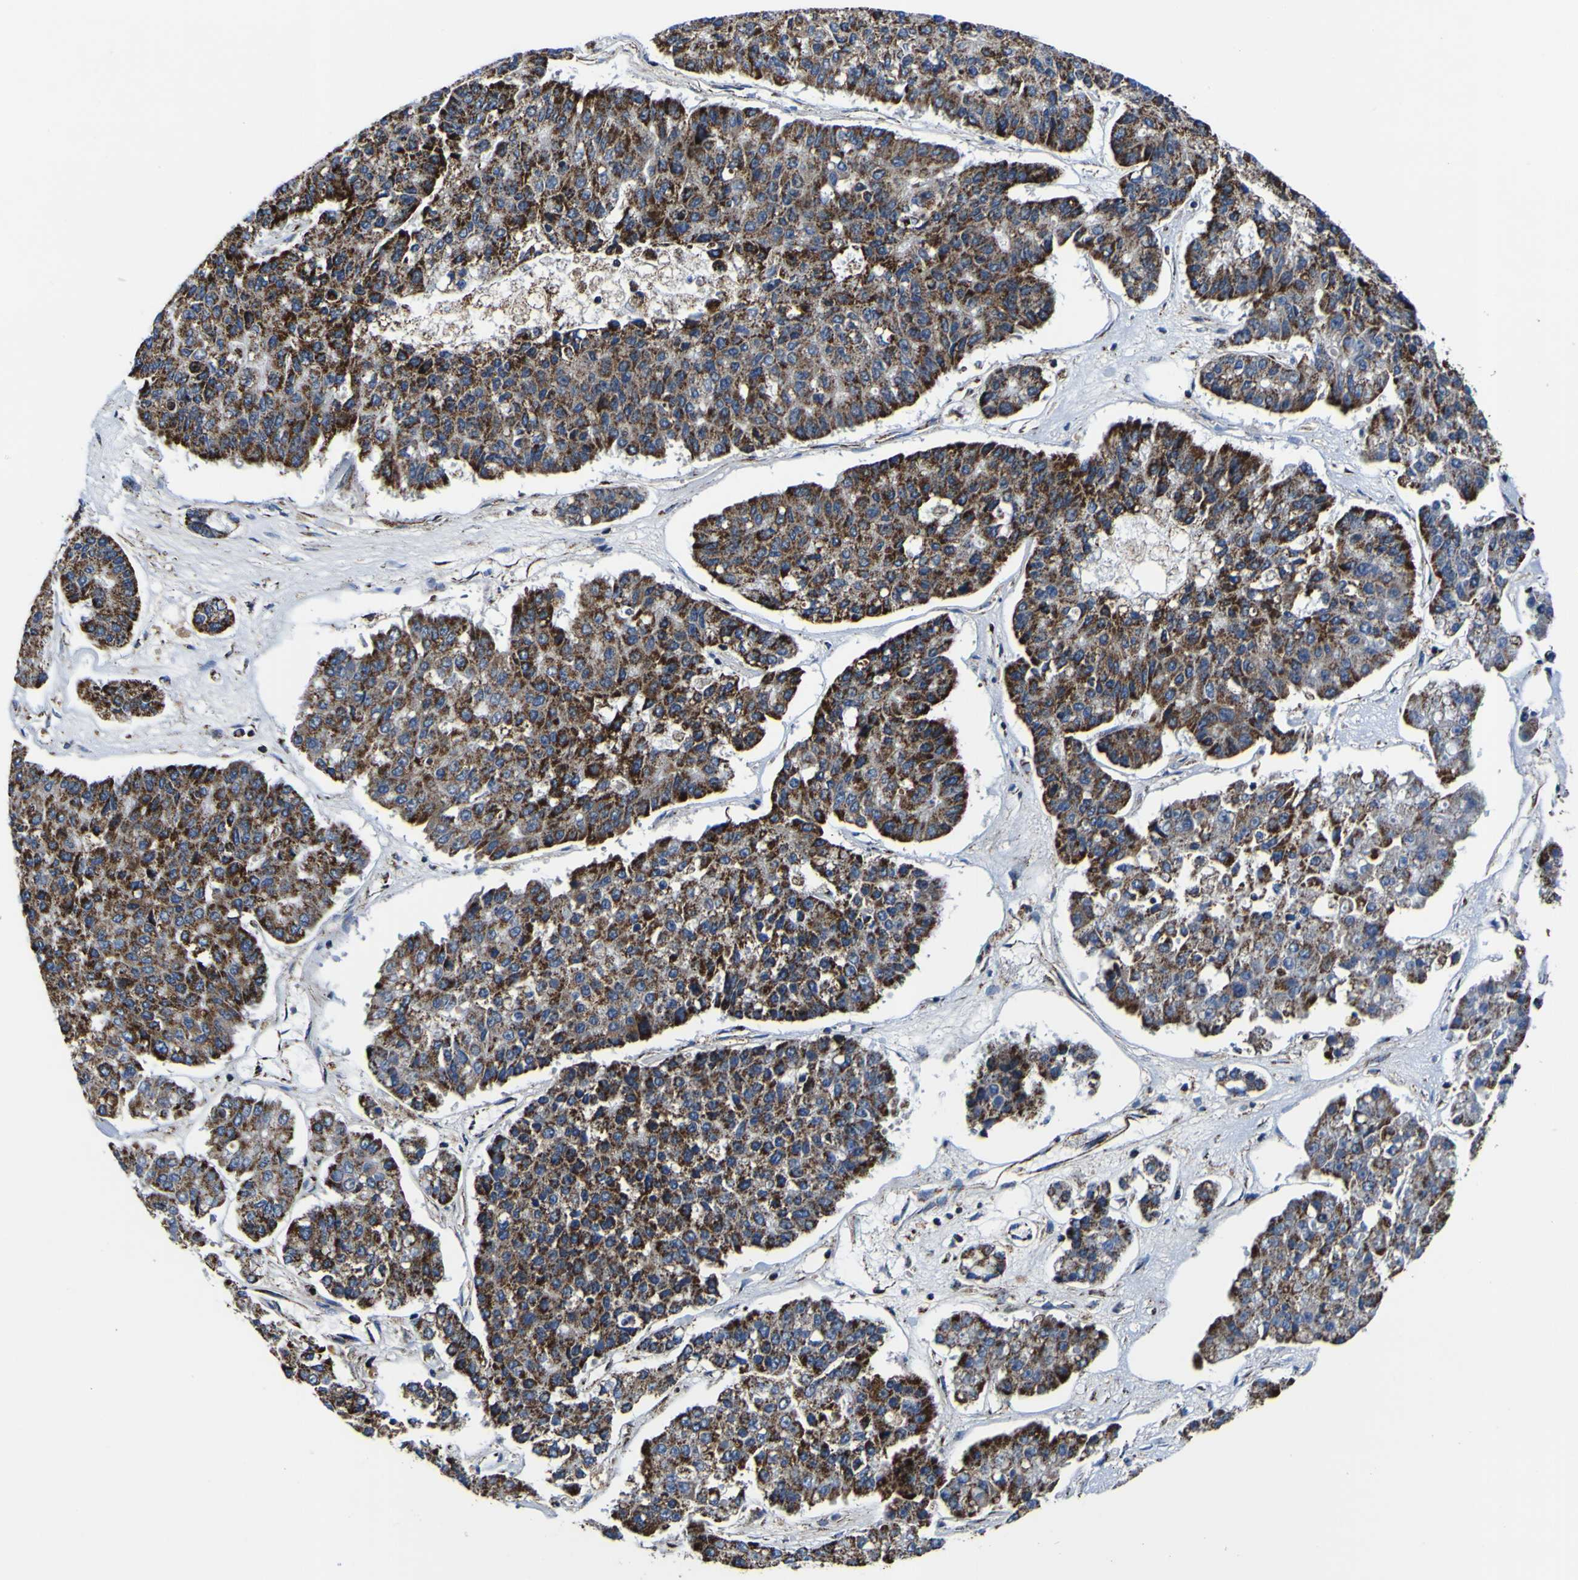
{"staining": {"intensity": "strong", "quantity": ">75%", "location": "cytoplasmic/membranous"}, "tissue": "pancreatic cancer", "cell_type": "Tumor cells", "image_type": "cancer", "snomed": [{"axis": "morphology", "description": "Adenocarcinoma, NOS"}, {"axis": "topography", "description": "Pancreas"}], "caption": "Immunohistochemistry (IHC) photomicrograph of human pancreatic adenocarcinoma stained for a protein (brown), which reveals high levels of strong cytoplasmic/membranous positivity in approximately >75% of tumor cells.", "gene": "PTRH2", "patient": {"sex": "male", "age": 50}}